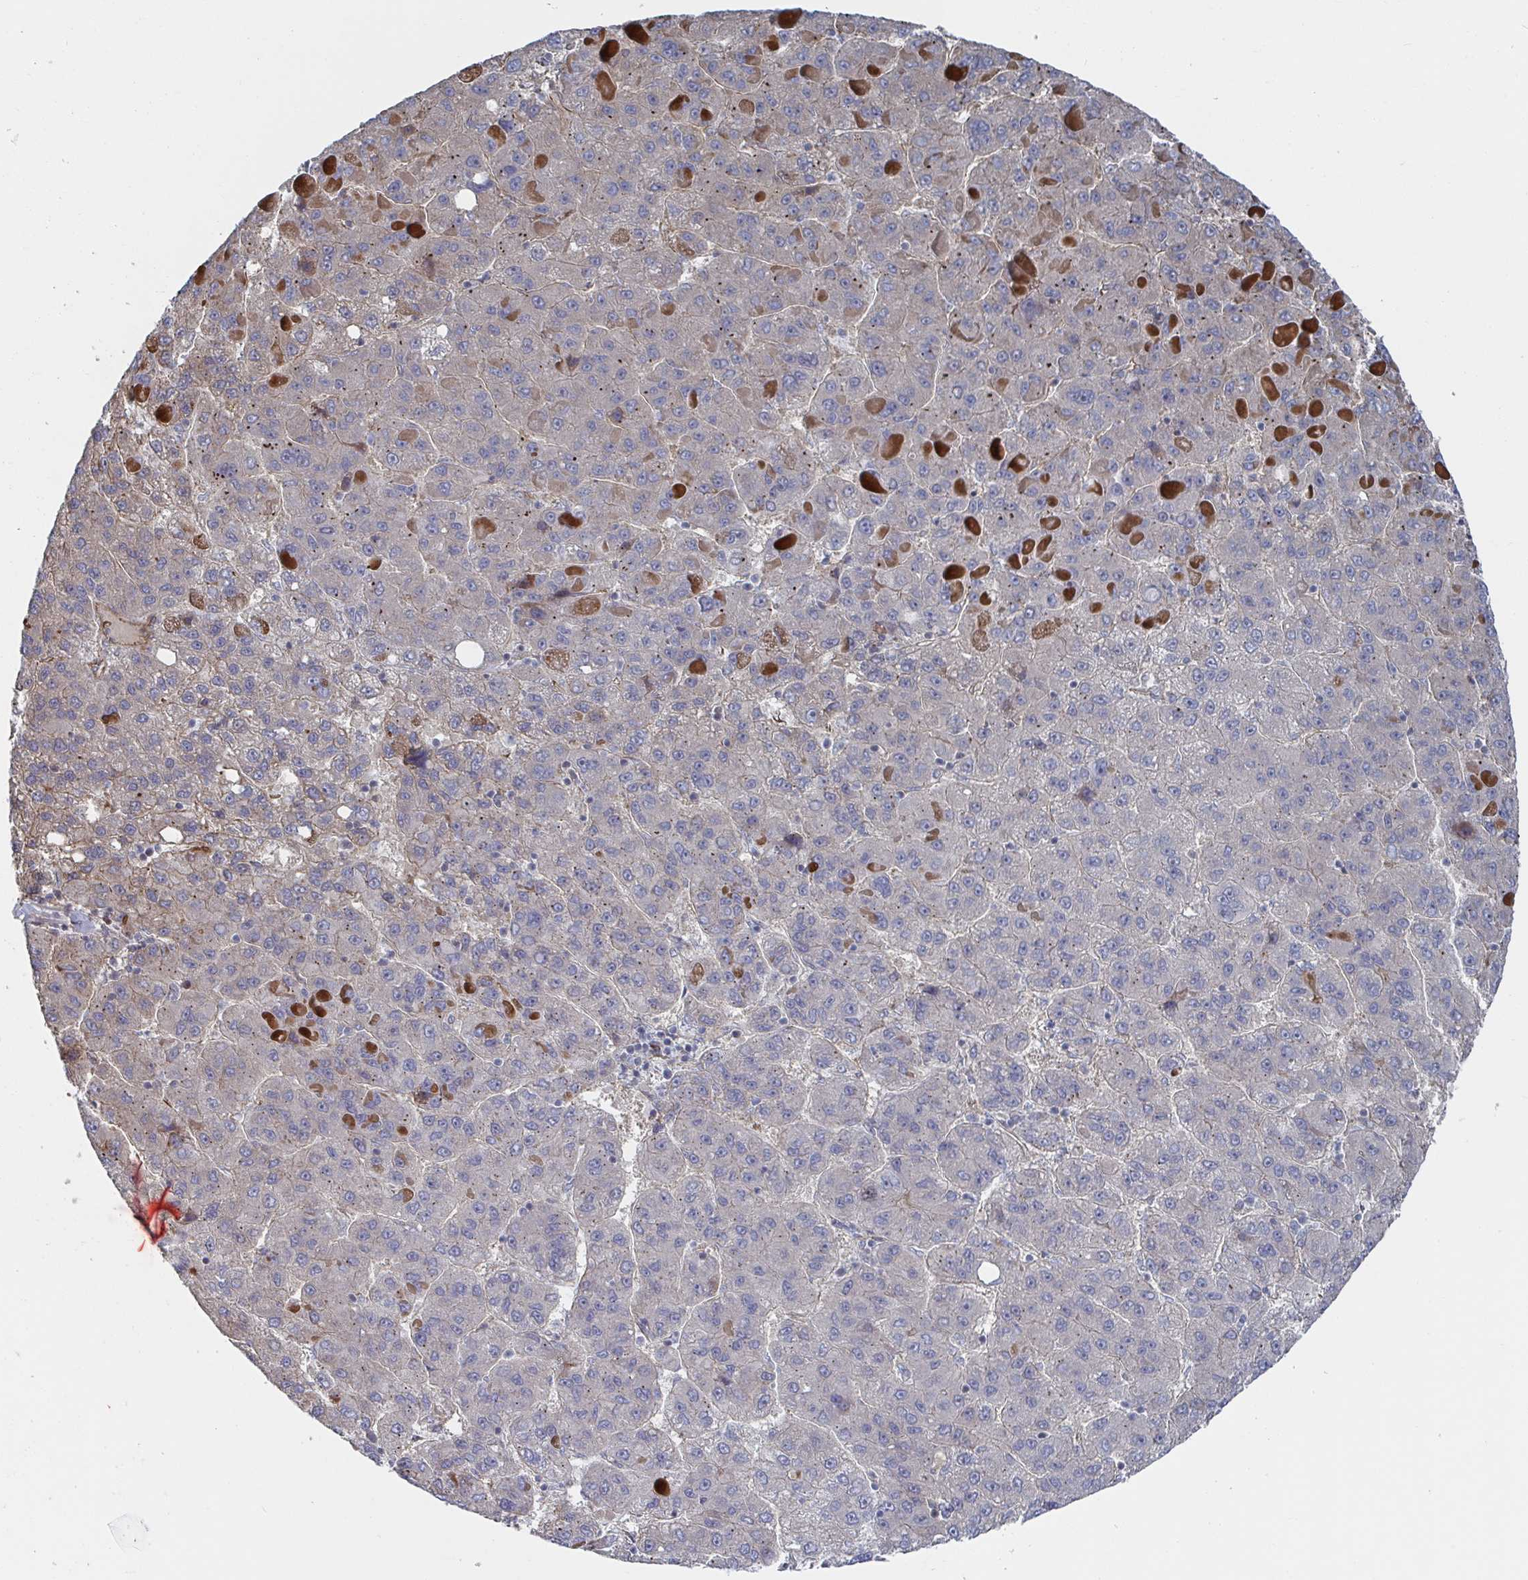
{"staining": {"intensity": "negative", "quantity": "none", "location": "none"}, "tissue": "liver cancer", "cell_type": "Tumor cells", "image_type": "cancer", "snomed": [{"axis": "morphology", "description": "Carcinoma, Hepatocellular, NOS"}, {"axis": "topography", "description": "Liver"}], "caption": "Liver cancer was stained to show a protein in brown. There is no significant positivity in tumor cells.", "gene": "DVL3", "patient": {"sex": "female", "age": 82}}